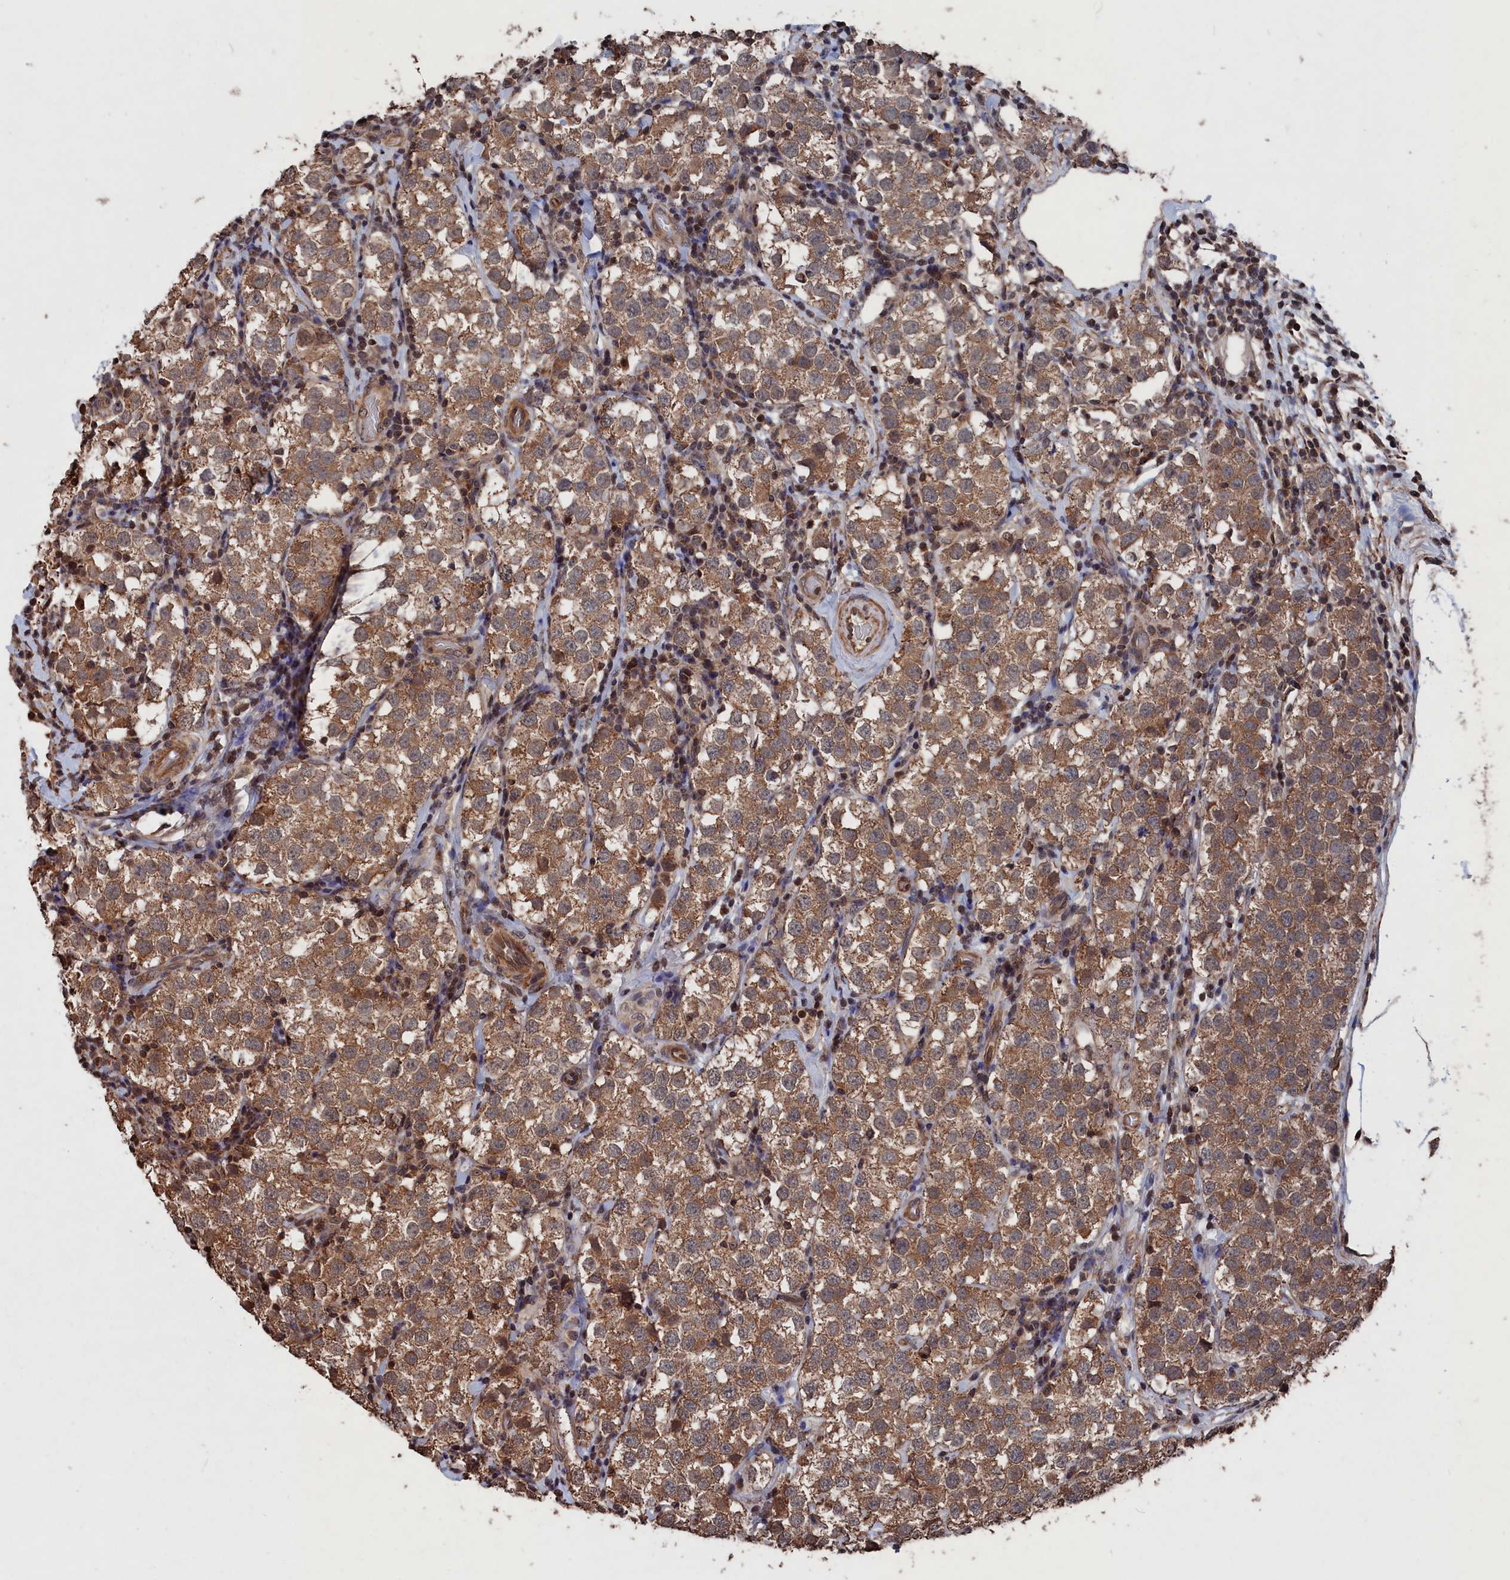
{"staining": {"intensity": "moderate", "quantity": ">75%", "location": "cytoplasmic/membranous"}, "tissue": "testis cancer", "cell_type": "Tumor cells", "image_type": "cancer", "snomed": [{"axis": "morphology", "description": "Seminoma, NOS"}, {"axis": "topography", "description": "Testis"}], "caption": "Immunohistochemical staining of testis seminoma reveals medium levels of moderate cytoplasmic/membranous protein expression in about >75% of tumor cells. The staining was performed using DAB, with brown indicating positive protein expression. Nuclei are stained blue with hematoxylin.", "gene": "PDE12", "patient": {"sex": "male", "age": 34}}